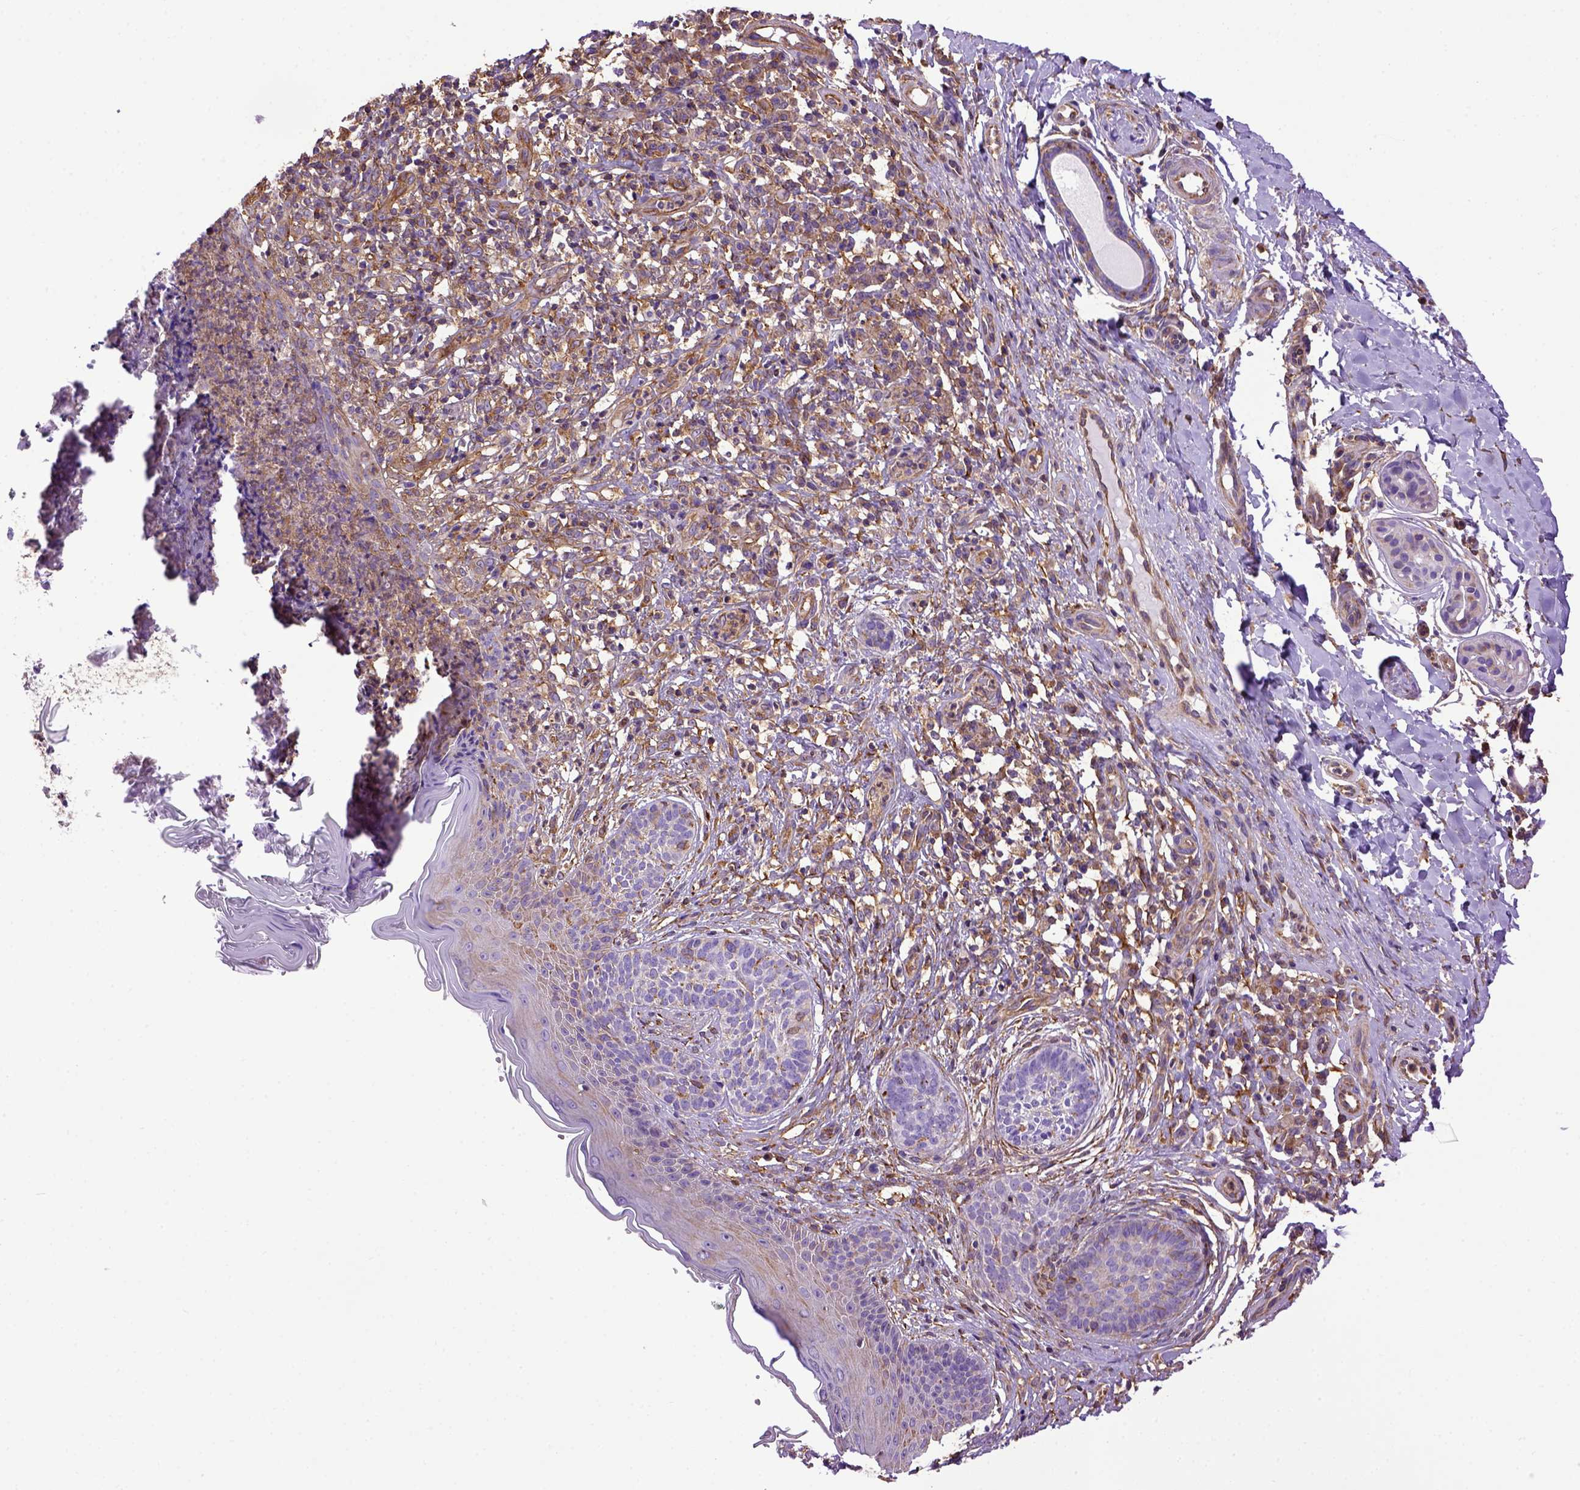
{"staining": {"intensity": "negative", "quantity": "none", "location": "none"}, "tissue": "skin cancer", "cell_type": "Tumor cells", "image_type": "cancer", "snomed": [{"axis": "morphology", "description": "Basal cell carcinoma"}, {"axis": "topography", "description": "Skin"}], "caption": "Skin cancer (basal cell carcinoma) was stained to show a protein in brown. There is no significant positivity in tumor cells.", "gene": "MVP", "patient": {"sex": "male", "age": 89}}